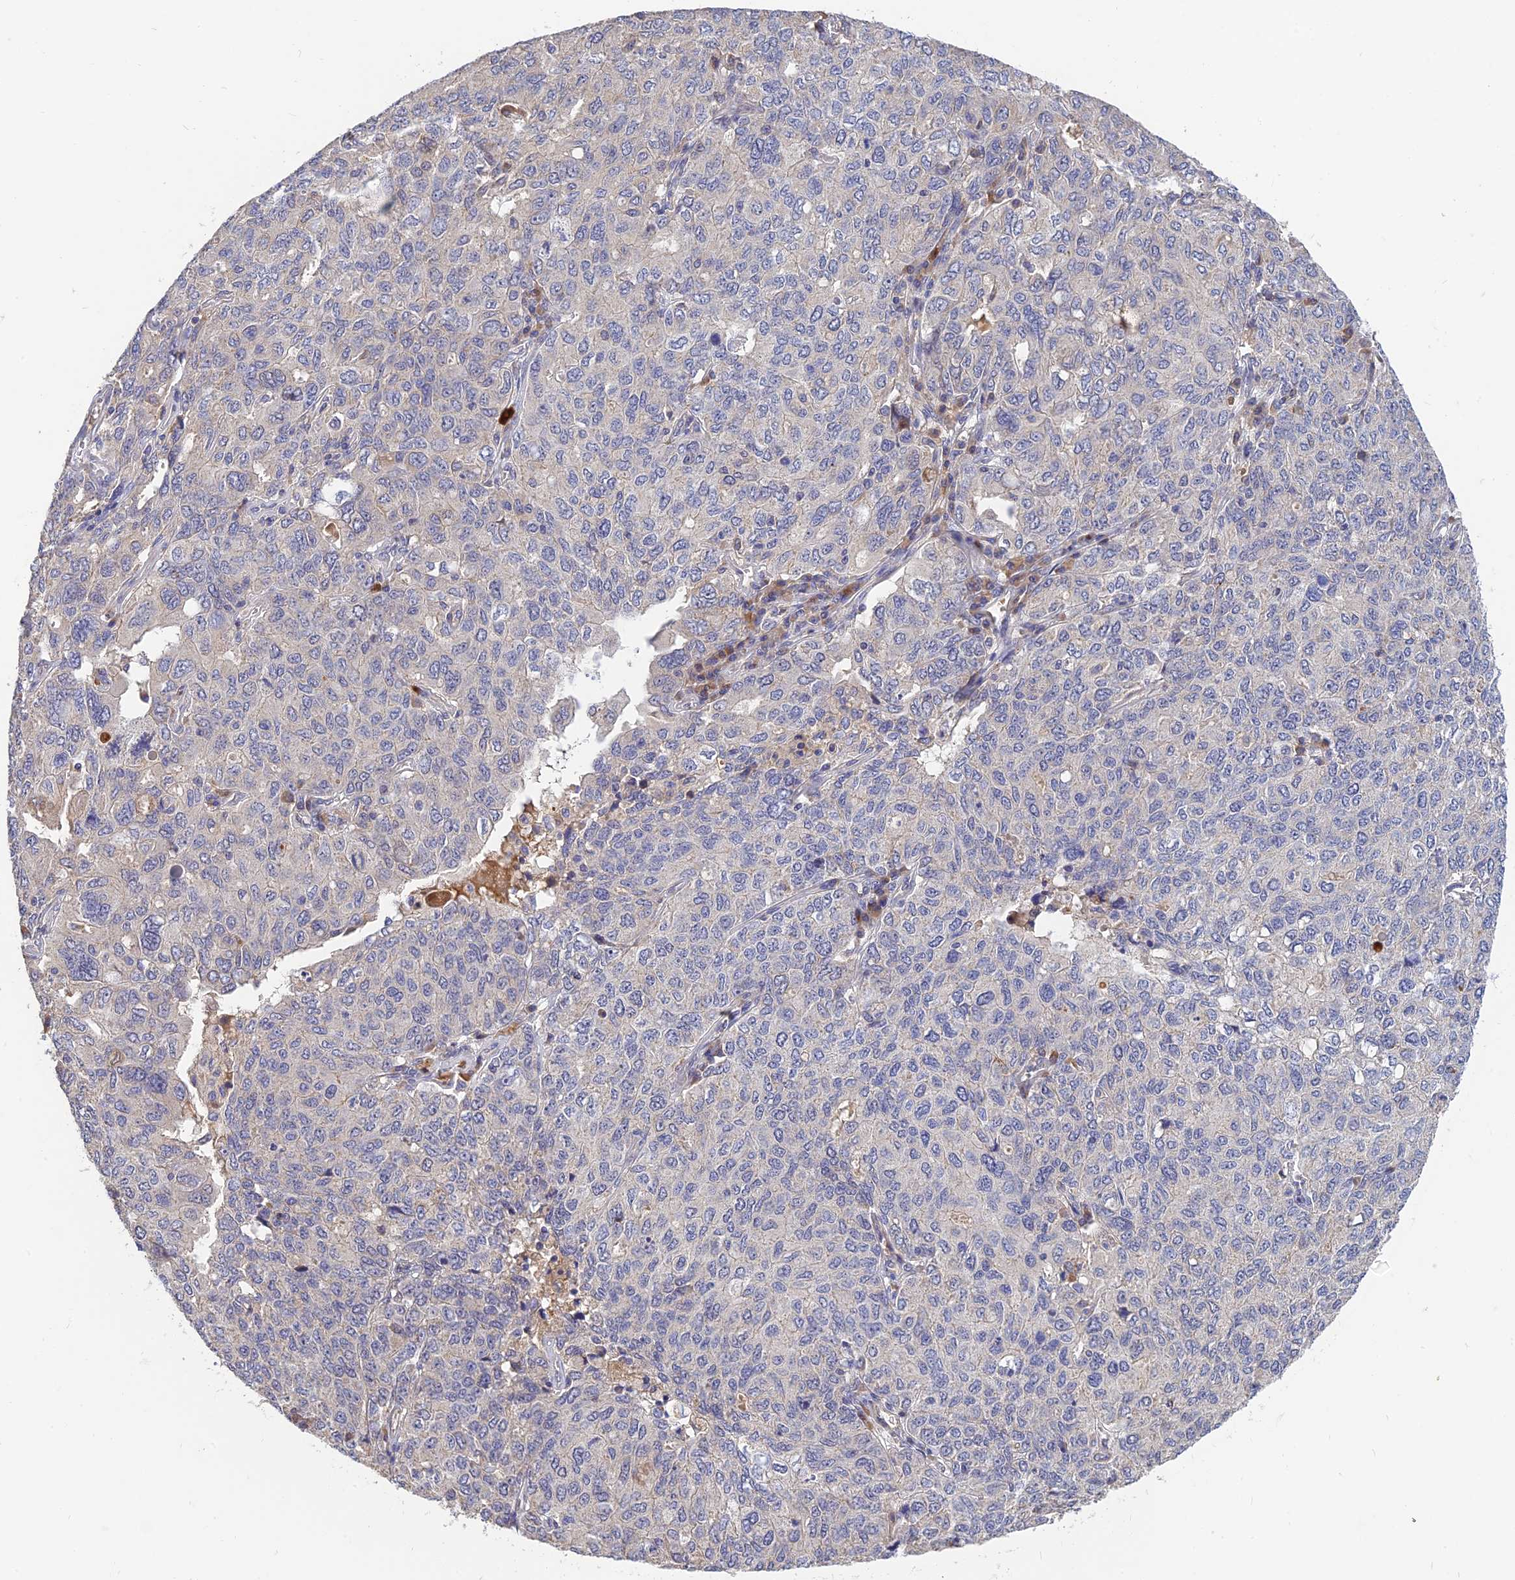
{"staining": {"intensity": "negative", "quantity": "none", "location": "none"}, "tissue": "ovarian cancer", "cell_type": "Tumor cells", "image_type": "cancer", "snomed": [{"axis": "morphology", "description": "Carcinoma, endometroid"}, {"axis": "topography", "description": "Ovary"}], "caption": "Human ovarian cancer (endometroid carcinoma) stained for a protein using immunohistochemistry shows no positivity in tumor cells.", "gene": "MRPL35", "patient": {"sex": "female", "age": 62}}